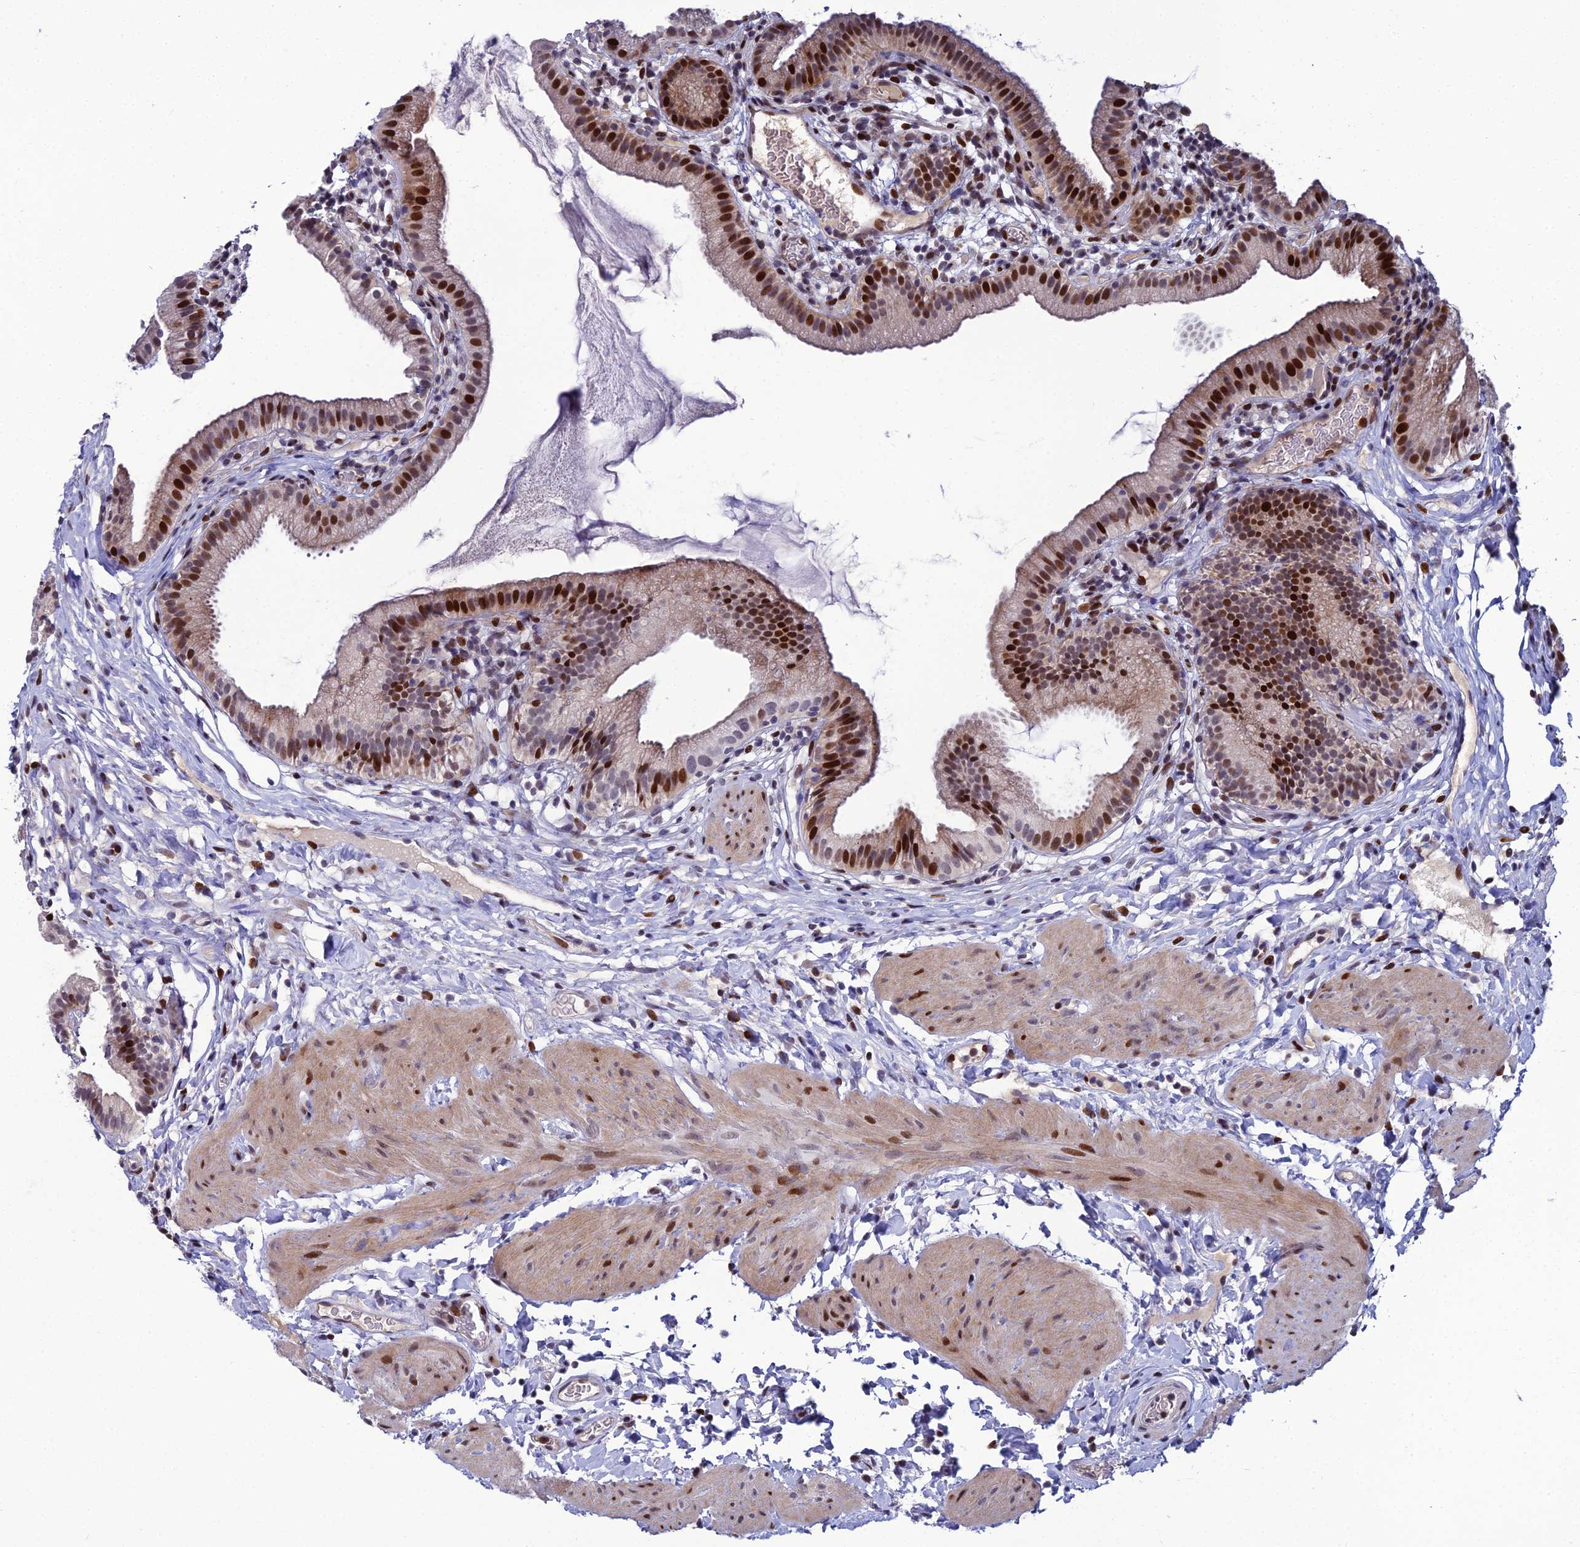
{"staining": {"intensity": "strong", "quantity": "25%-75%", "location": "cytoplasmic/membranous,nuclear"}, "tissue": "gallbladder", "cell_type": "Glandular cells", "image_type": "normal", "snomed": [{"axis": "morphology", "description": "Normal tissue, NOS"}, {"axis": "topography", "description": "Gallbladder"}], "caption": "The image reveals a brown stain indicating the presence of a protein in the cytoplasmic/membranous,nuclear of glandular cells in gallbladder.", "gene": "TAF9B", "patient": {"sex": "female", "age": 46}}